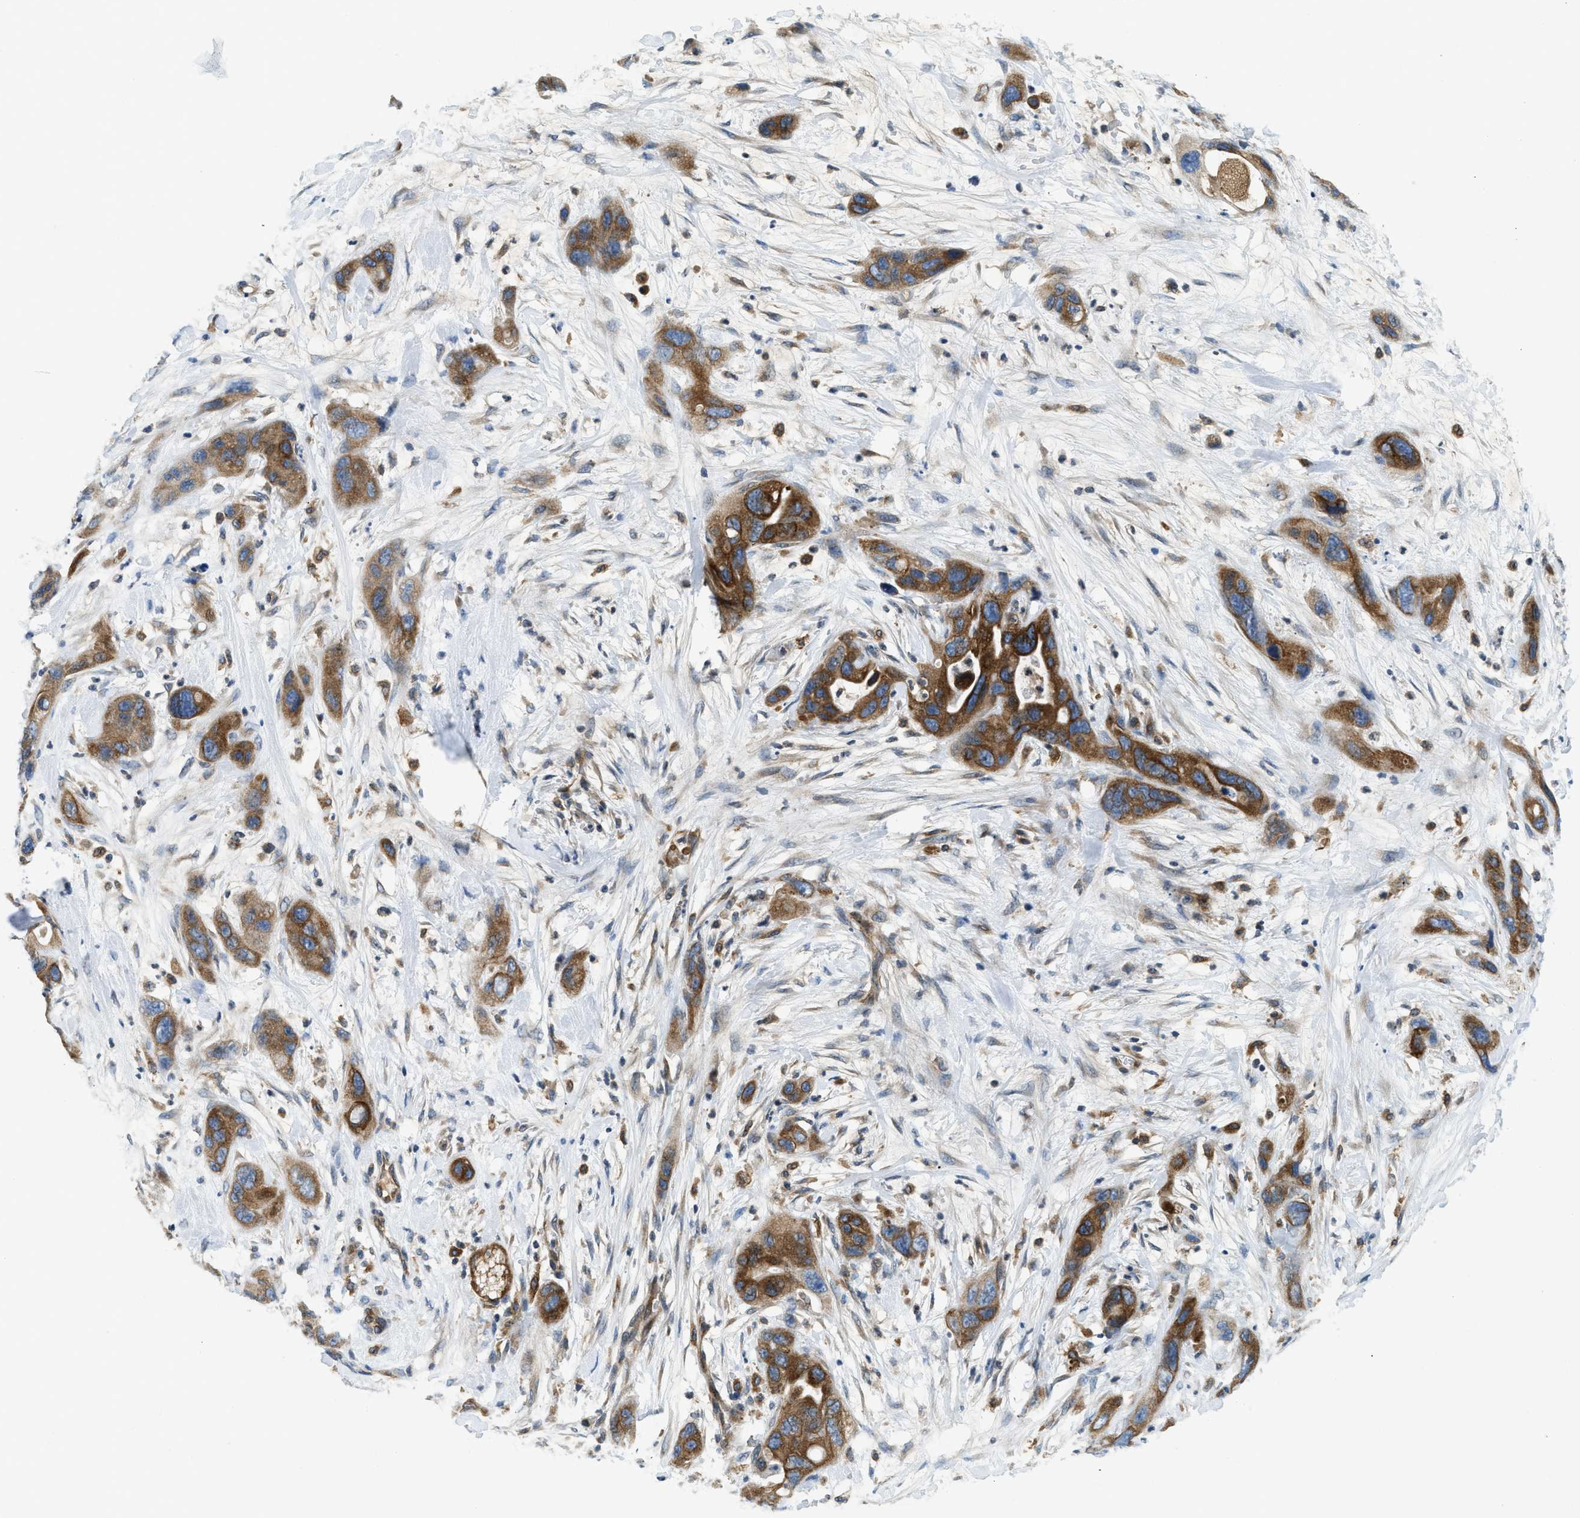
{"staining": {"intensity": "moderate", "quantity": ">75%", "location": "cytoplasmic/membranous"}, "tissue": "pancreatic cancer", "cell_type": "Tumor cells", "image_type": "cancer", "snomed": [{"axis": "morphology", "description": "Adenocarcinoma, NOS"}, {"axis": "topography", "description": "Pancreas"}], "caption": "Immunohistochemistry histopathology image of adenocarcinoma (pancreatic) stained for a protein (brown), which exhibits medium levels of moderate cytoplasmic/membranous staining in about >75% of tumor cells.", "gene": "BCAP31", "patient": {"sex": "female", "age": 71}}